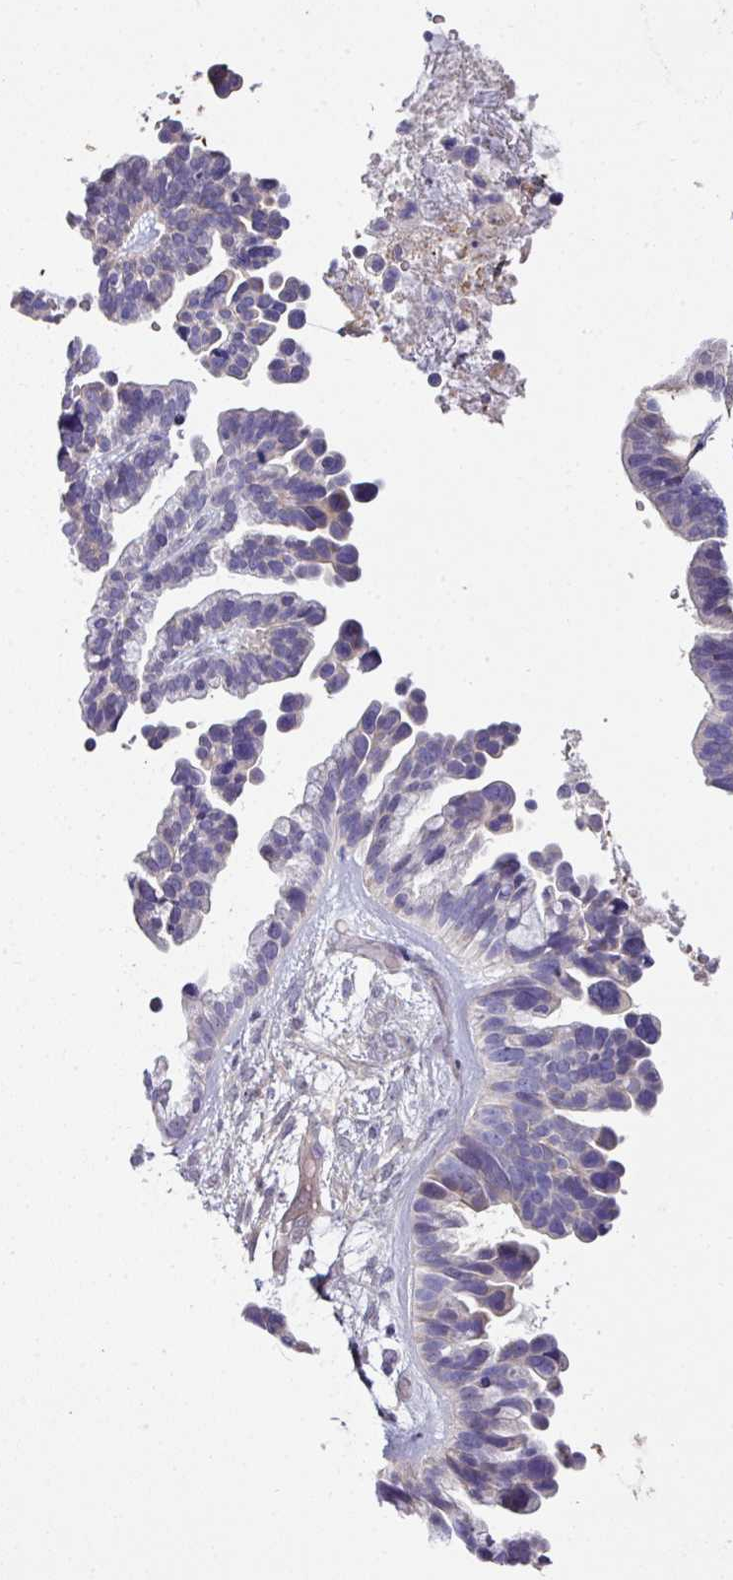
{"staining": {"intensity": "negative", "quantity": "none", "location": "none"}, "tissue": "ovarian cancer", "cell_type": "Tumor cells", "image_type": "cancer", "snomed": [{"axis": "morphology", "description": "Cystadenocarcinoma, serous, NOS"}, {"axis": "topography", "description": "Ovary"}], "caption": "Photomicrograph shows no protein expression in tumor cells of serous cystadenocarcinoma (ovarian) tissue.", "gene": "SLAMF6", "patient": {"sex": "female", "age": 56}}